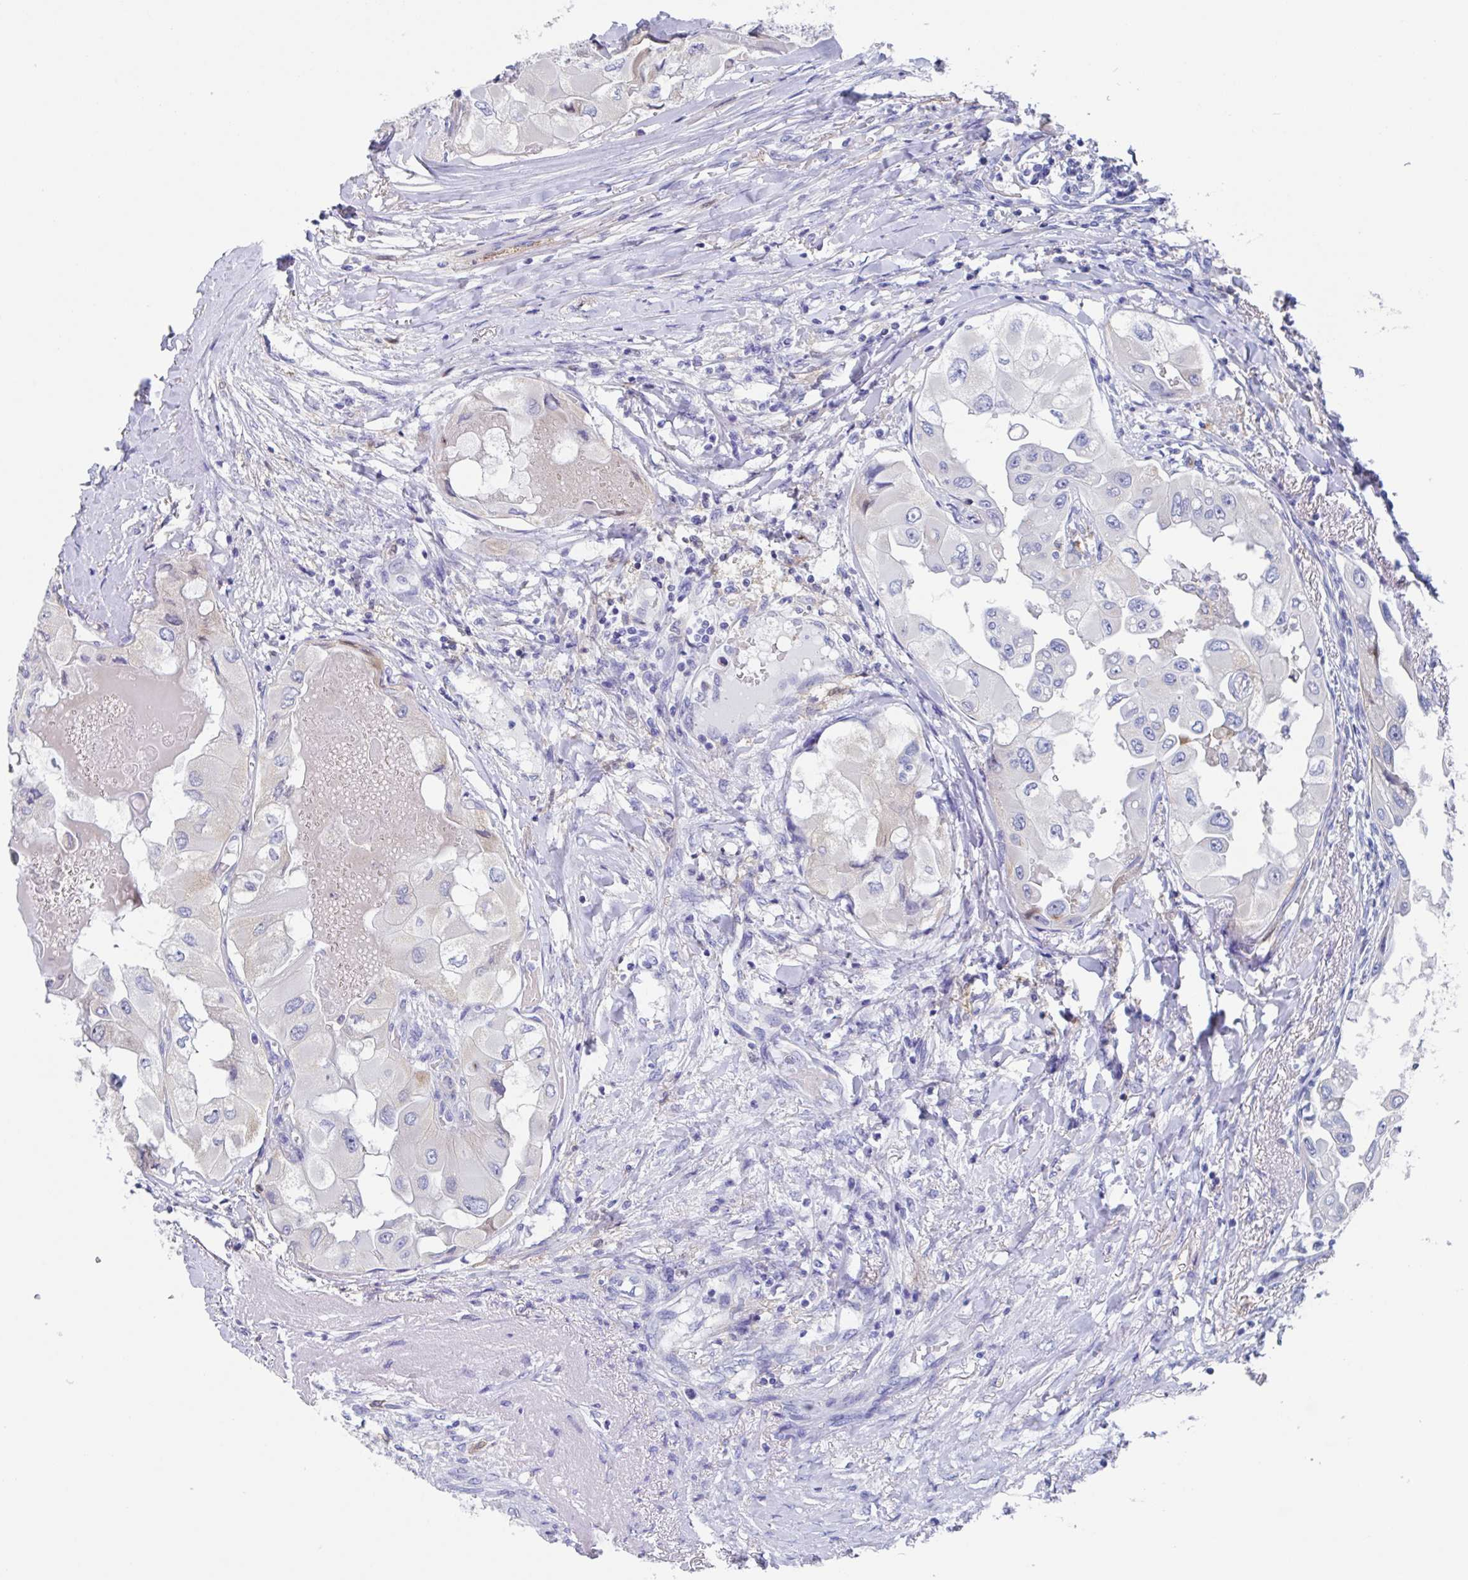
{"staining": {"intensity": "negative", "quantity": "none", "location": "none"}, "tissue": "thyroid cancer", "cell_type": "Tumor cells", "image_type": "cancer", "snomed": [{"axis": "morphology", "description": "Normal tissue, NOS"}, {"axis": "morphology", "description": "Papillary adenocarcinoma, NOS"}, {"axis": "topography", "description": "Thyroid gland"}], "caption": "The micrograph exhibits no staining of tumor cells in thyroid cancer. (DAB (3,3'-diaminobenzidine) immunohistochemistry (IHC), high magnification).", "gene": "FCGR3A", "patient": {"sex": "female", "age": 59}}